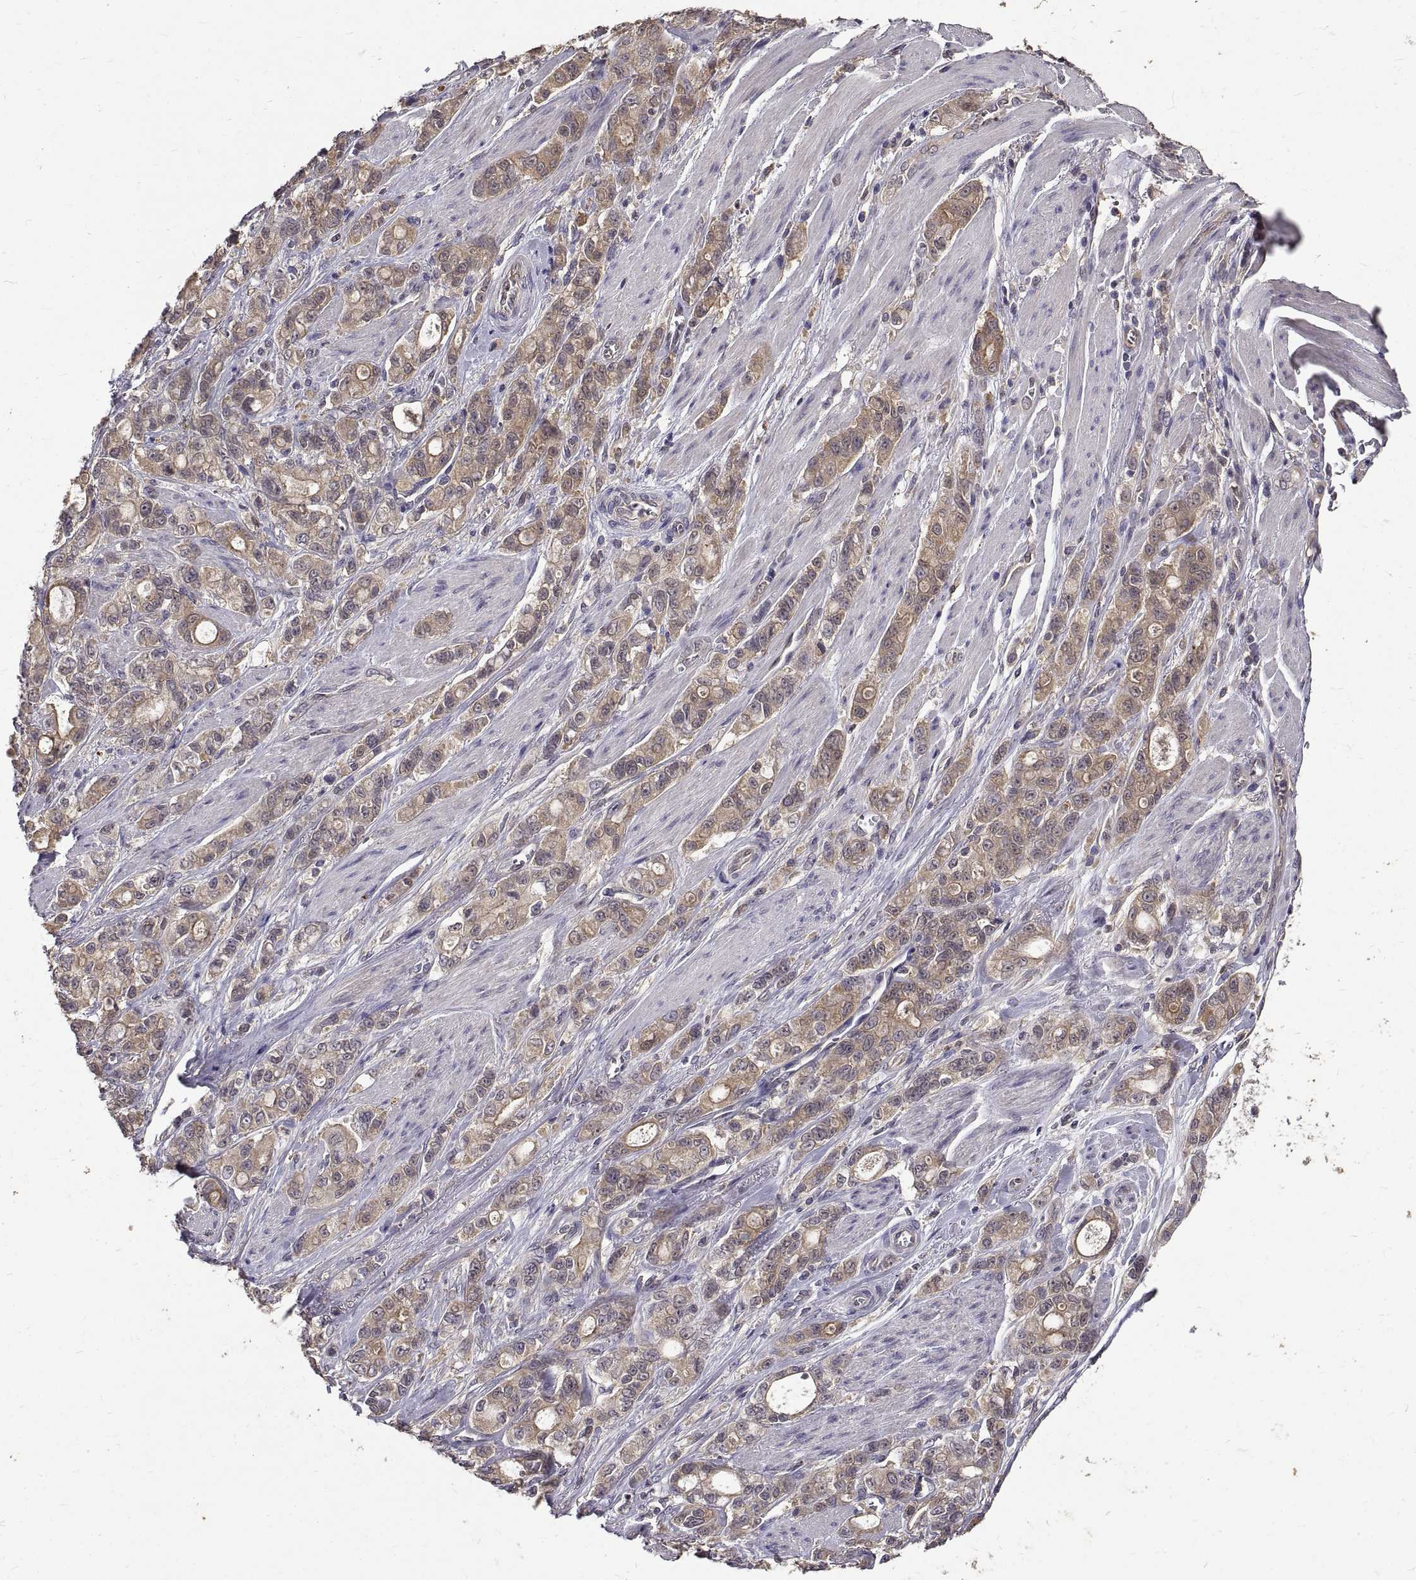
{"staining": {"intensity": "weak", "quantity": ">75%", "location": "cytoplasmic/membranous"}, "tissue": "stomach cancer", "cell_type": "Tumor cells", "image_type": "cancer", "snomed": [{"axis": "morphology", "description": "Adenocarcinoma, NOS"}, {"axis": "topography", "description": "Stomach"}], "caption": "Immunohistochemistry (DAB) staining of human stomach cancer (adenocarcinoma) exhibits weak cytoplasmic/membranous protein positivity in about >75% of tumor cells. The protein of interest is stained brown, and the nuclei are stained in blue (DAB (3,3'-diaminobenzidine) IHC with brightfield microscopy, high magnification).", "gene": "PEA15", "patient": {"sex": "male", "age": 63}}